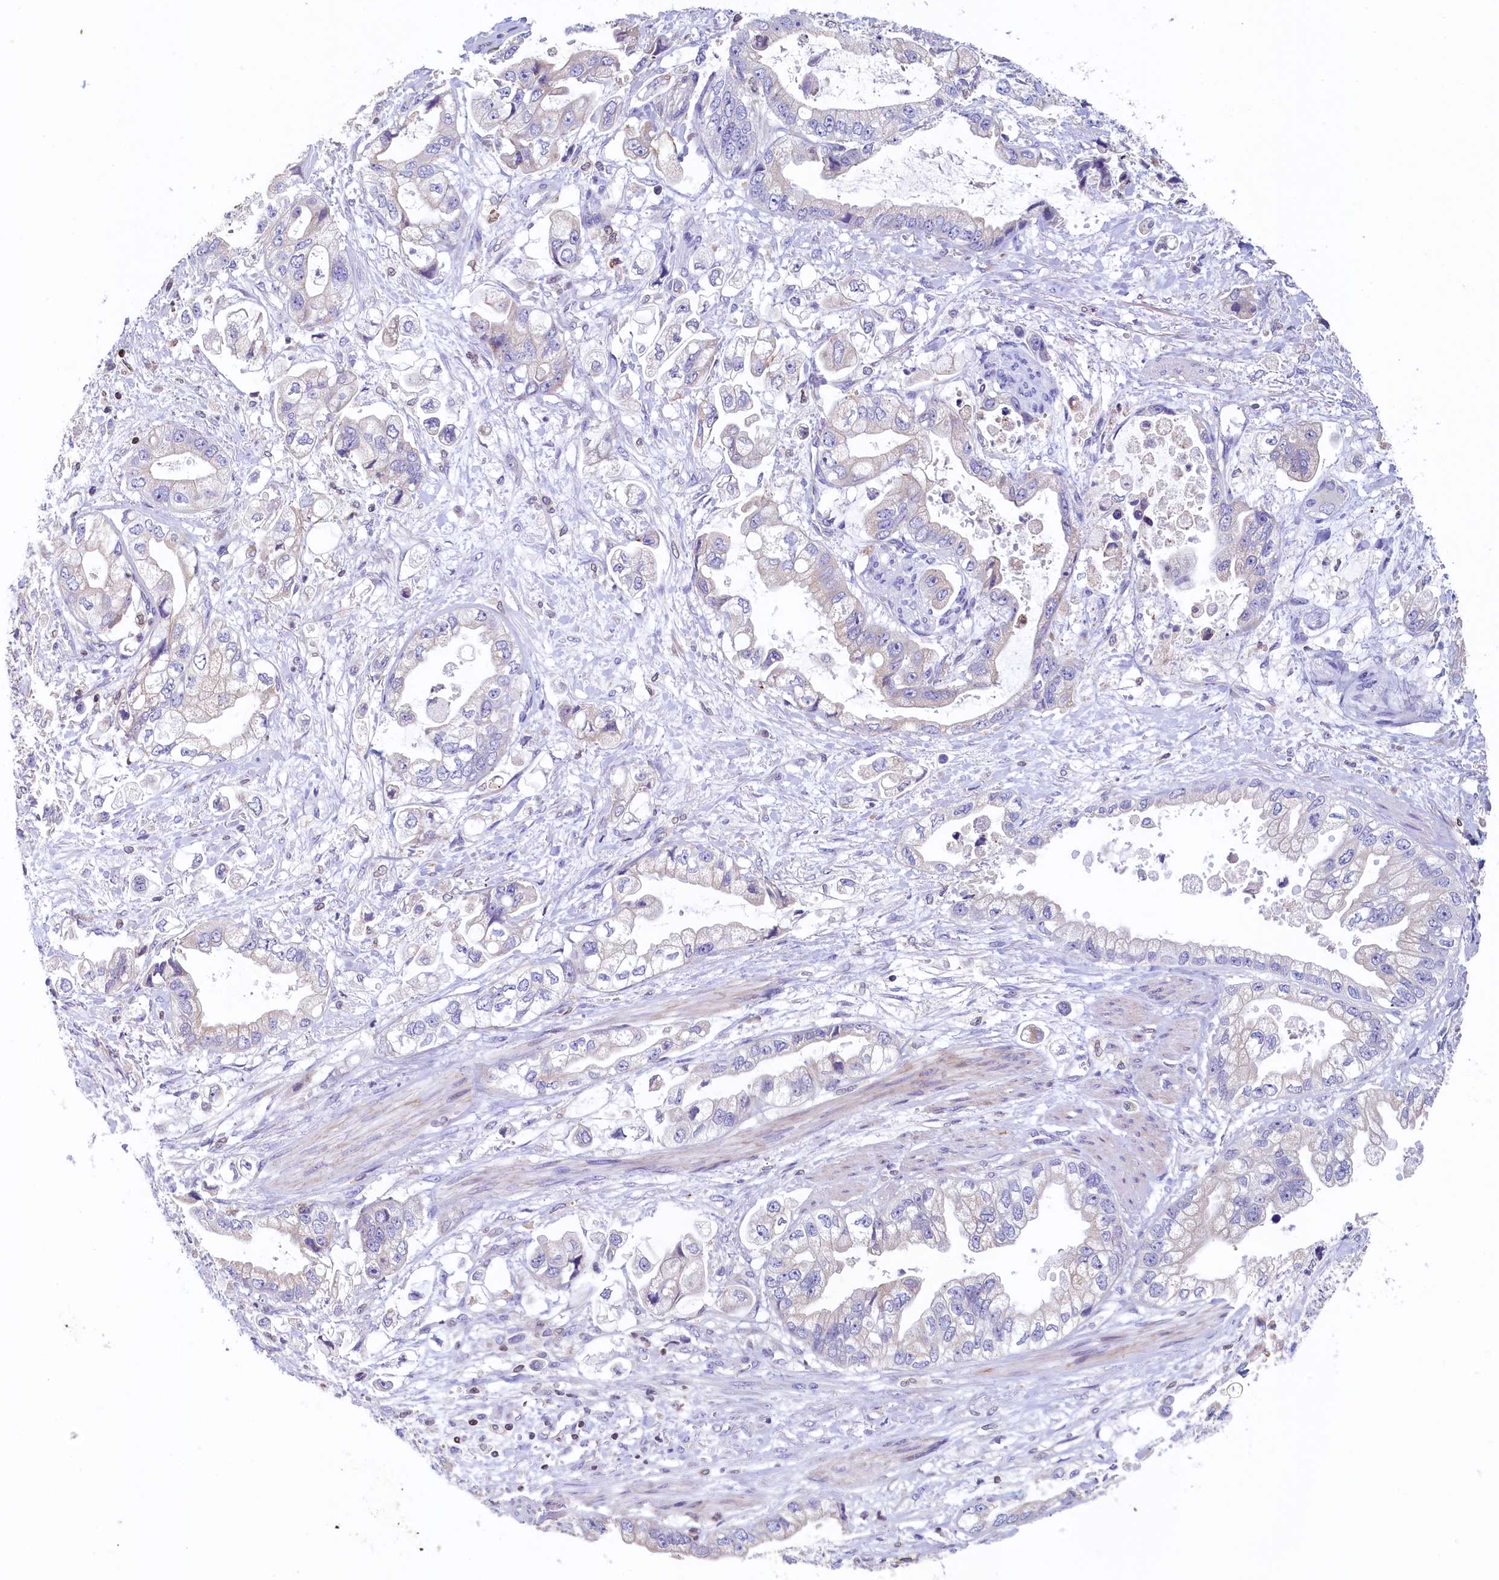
{"staining": {"intensity": "negative", "quantity": "none", "location": "none"}, "tissue": "stomach cancer", "cell_type": "Tumor cells", "image_type": "cancer", "snomed": [{"axis": "morphology", "description": "Adenocarcinoma, NOS"}, {"axis": "topography", "description": "Stomach"}], "caption": "Photomicrograph shows no significant protein positivity in tumor cells of stomach adenocarcinoma.", "gene": "TRAF3IP3", "patient": {"sex": "male", "age": 62}}